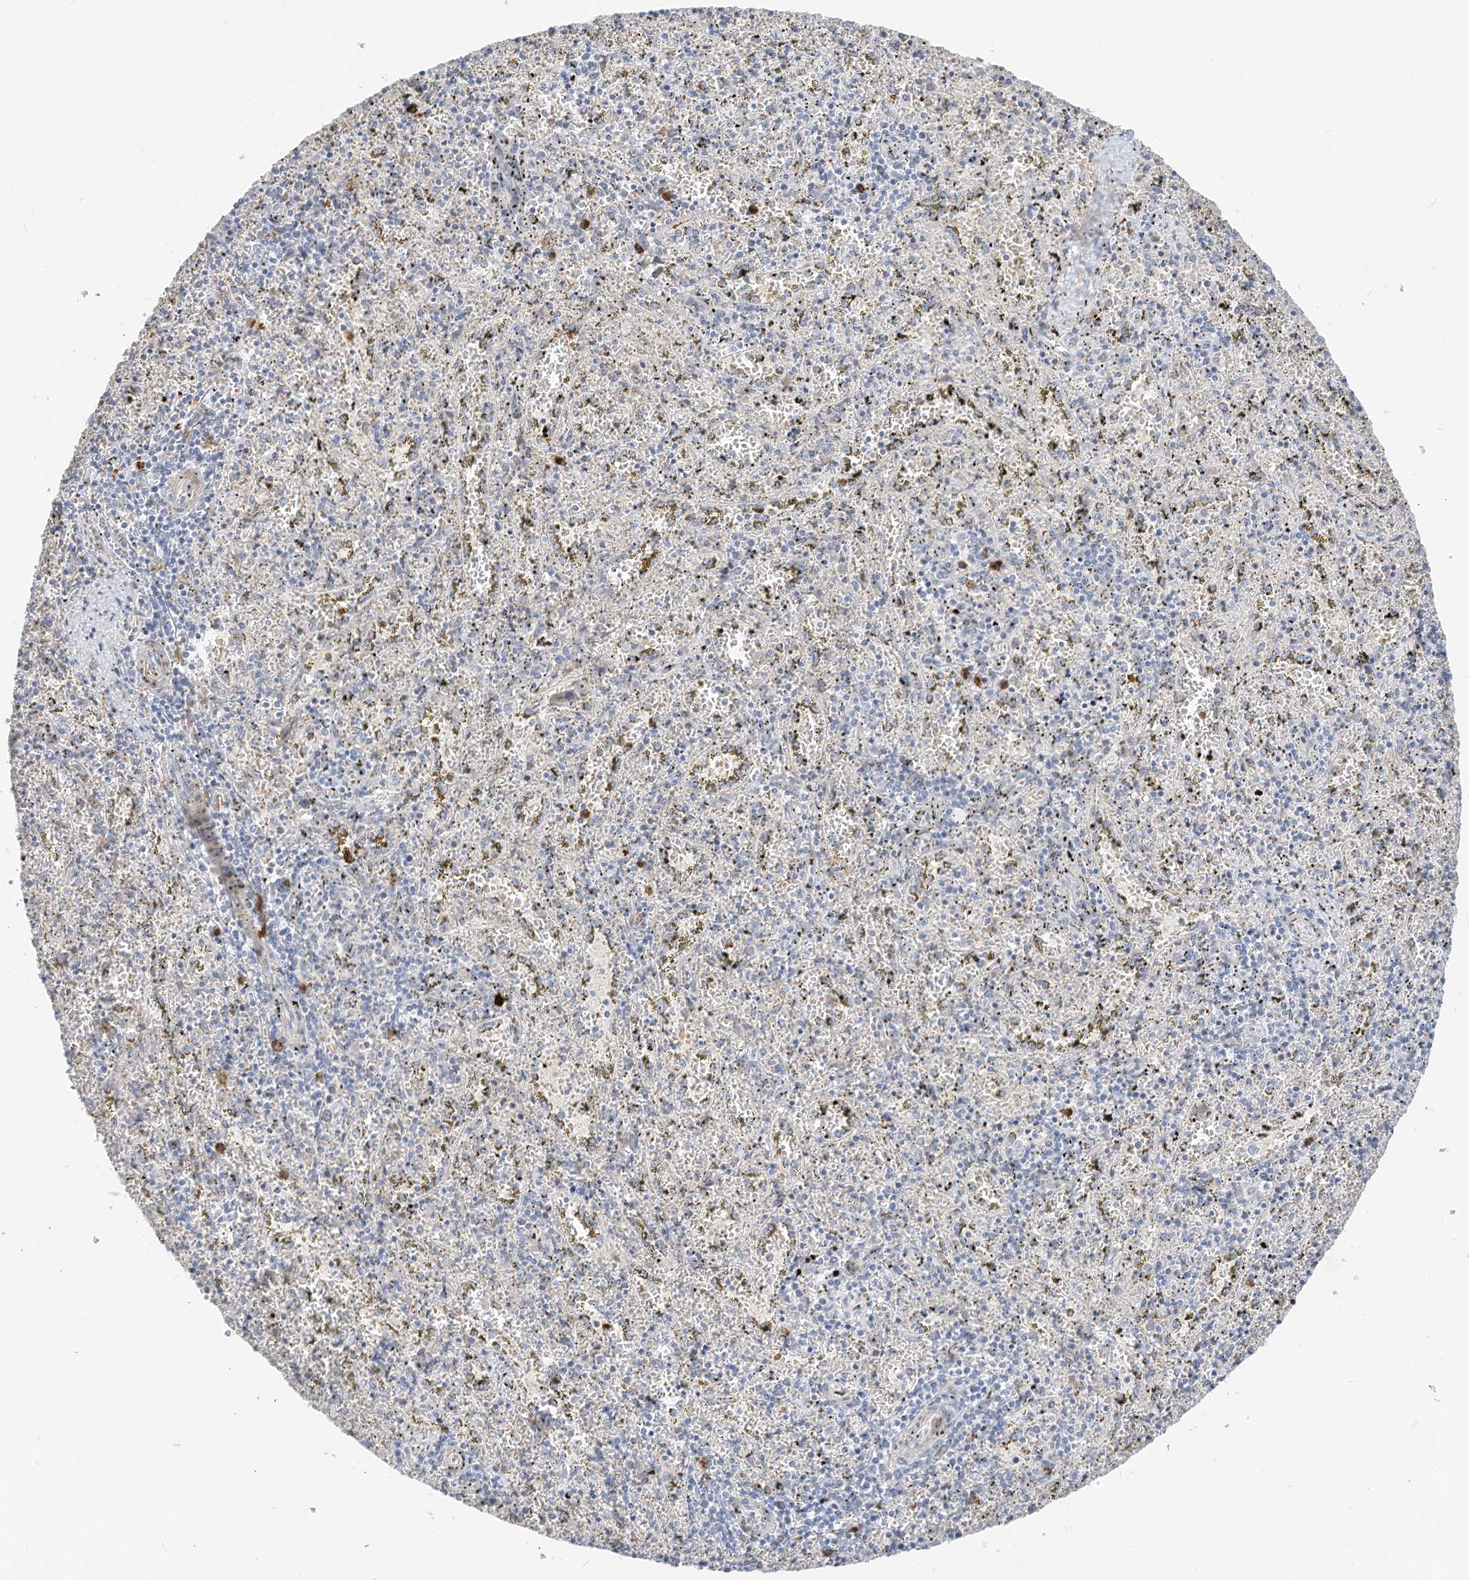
{"staining": {"intensity": "weak", "quantity": "<25%", "location": "cytoplasmic/membranous"}, "tissue": "spleen", "cell_type": "Cells in red pulp", "image_type": "normal", "snomed": [{"axis": "morphology", "description": "Normal tissue, NOS"}, {"axis": "topography", "description": "Spleen"}], "caption": "Immunohistochemistry (IHC) image of normal human spleen stained for a protein (brown), which shows no expression in cells in red pulp.", "gene": "ATP13A1", "patient": {"sex": "male", "age": 11}}